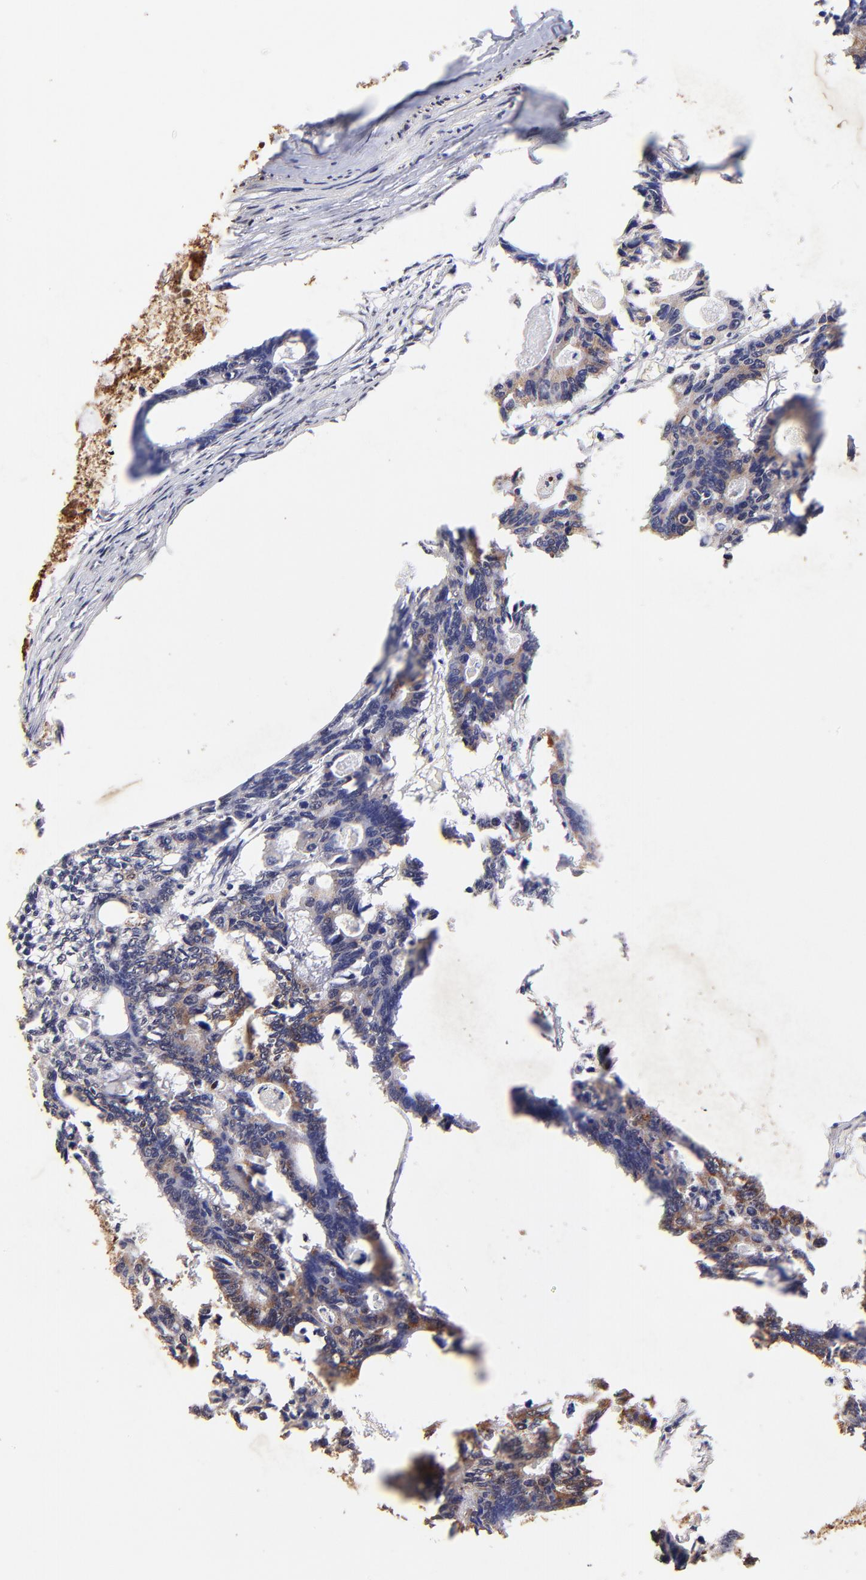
{"staining": {"intensity": "moderate", "quantity": "25%-75%", "location": "cytoplasmic/membranous"}, "tissue": "colorectal cancer", "cell_type": "Tumor cells", "image_type": "cancer", "snomed": [{"axis": "morphology", "description": "Adenocarcinoma, NOS"}, {"axis": "topography", "description": "Colon"}], "caption": "The histopathology image displays staining of colorectal cancer, revealing moderate cytoplasmic/membranous protein positivity (brown color) within tumor cells.", "gene": "MED15", "patient": {"sex": "female", "age": 55}}